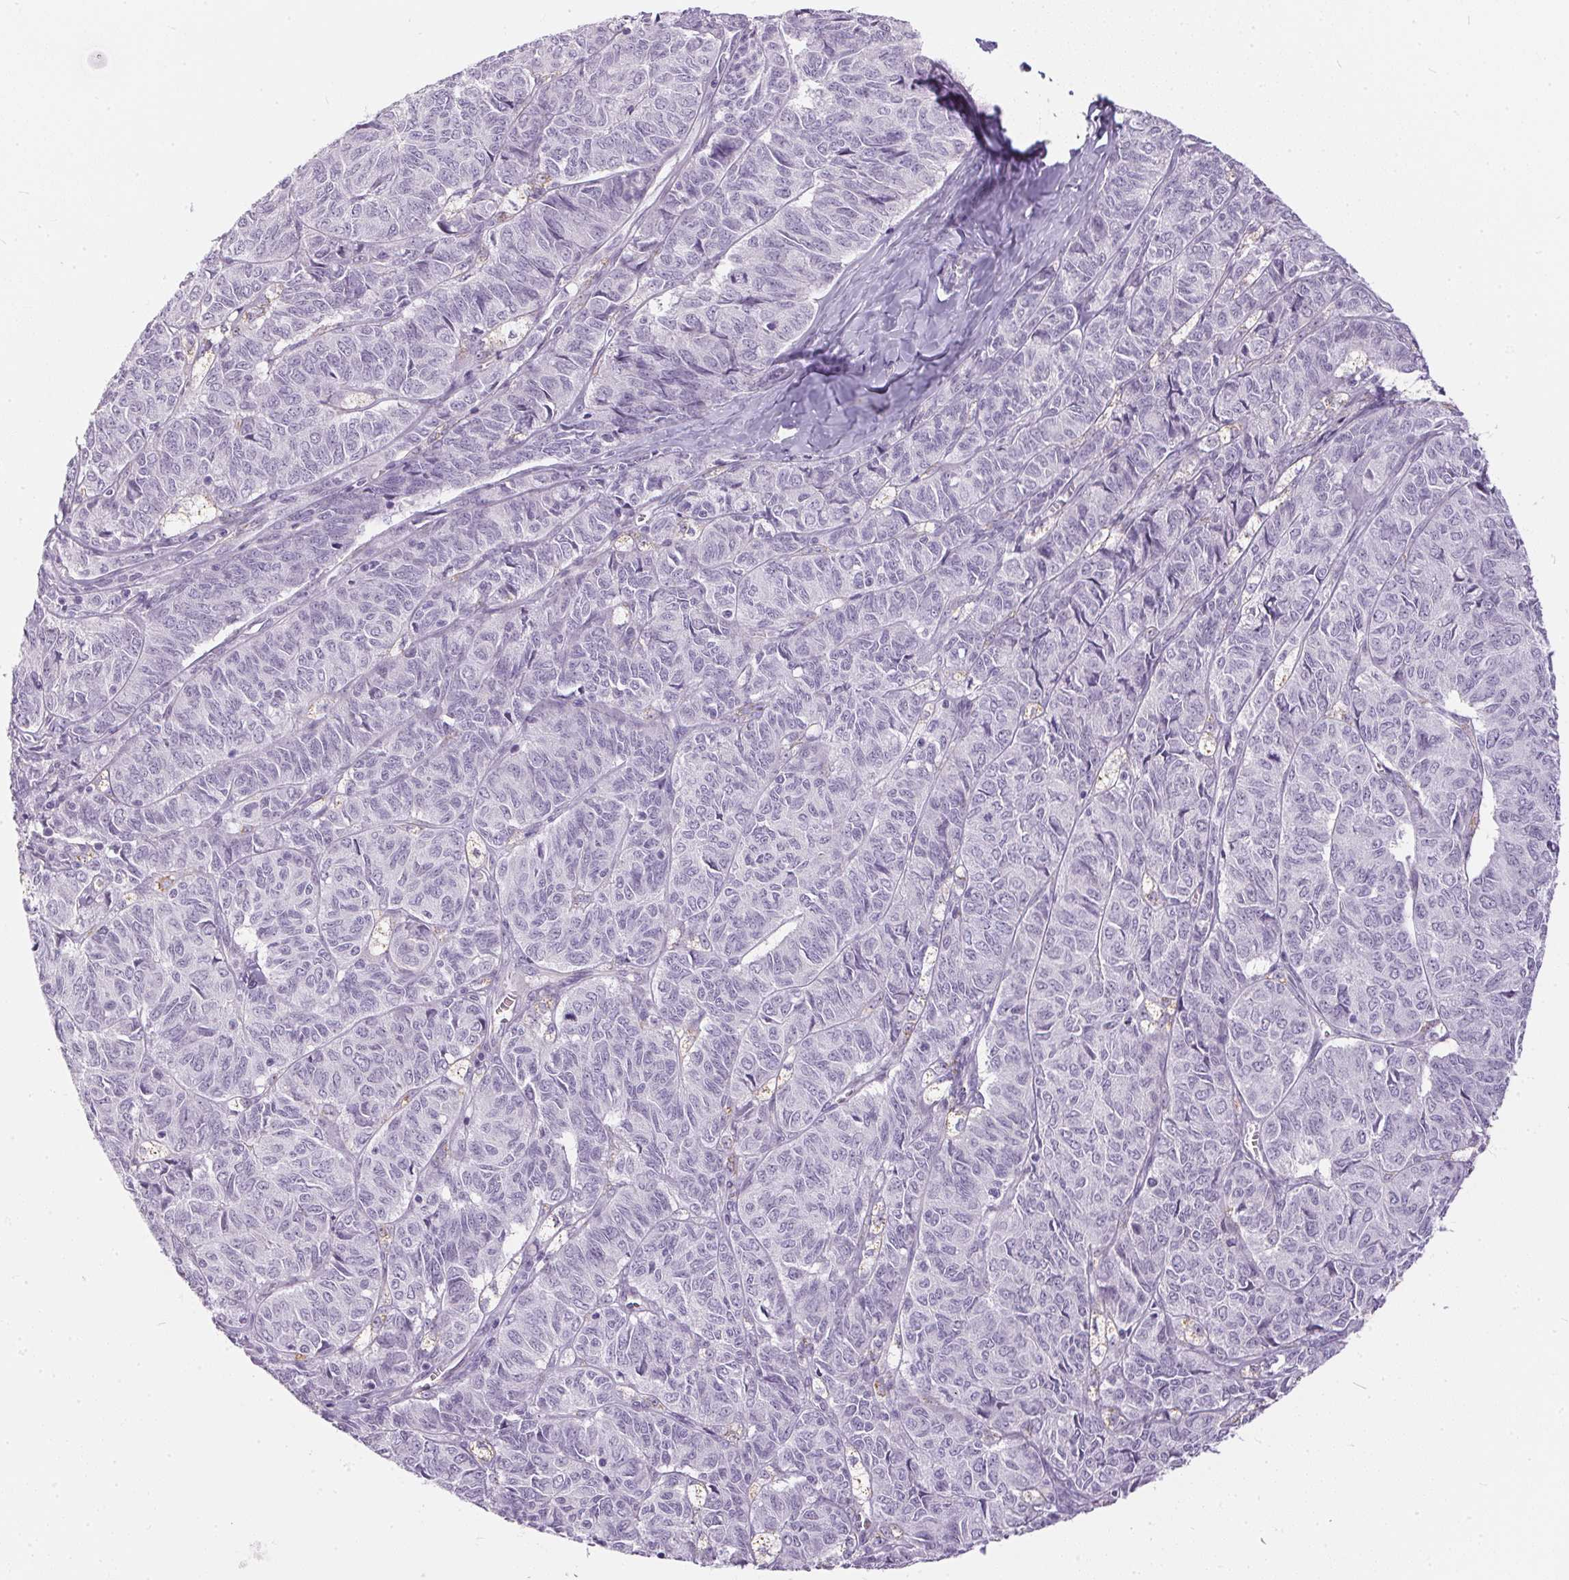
{"staining": {"intensity": "negative", "quantity": "none", "location": "none"}, "tissue": "ovarian cancer", "cell_type": "Tumor cells", "image_type": "cancer", "snomed": [{"axis": "morphology", "description": "Carcinoma, endometroid"}, {"axis": "topography", "description": "Ovary"}], "caption": "Protein analysis of endometroid carcinoma (ovarian) reveals no significant expression in tumor cells.", "gene": "GBP6", "patient": {"sex": "female", "age": 80}}